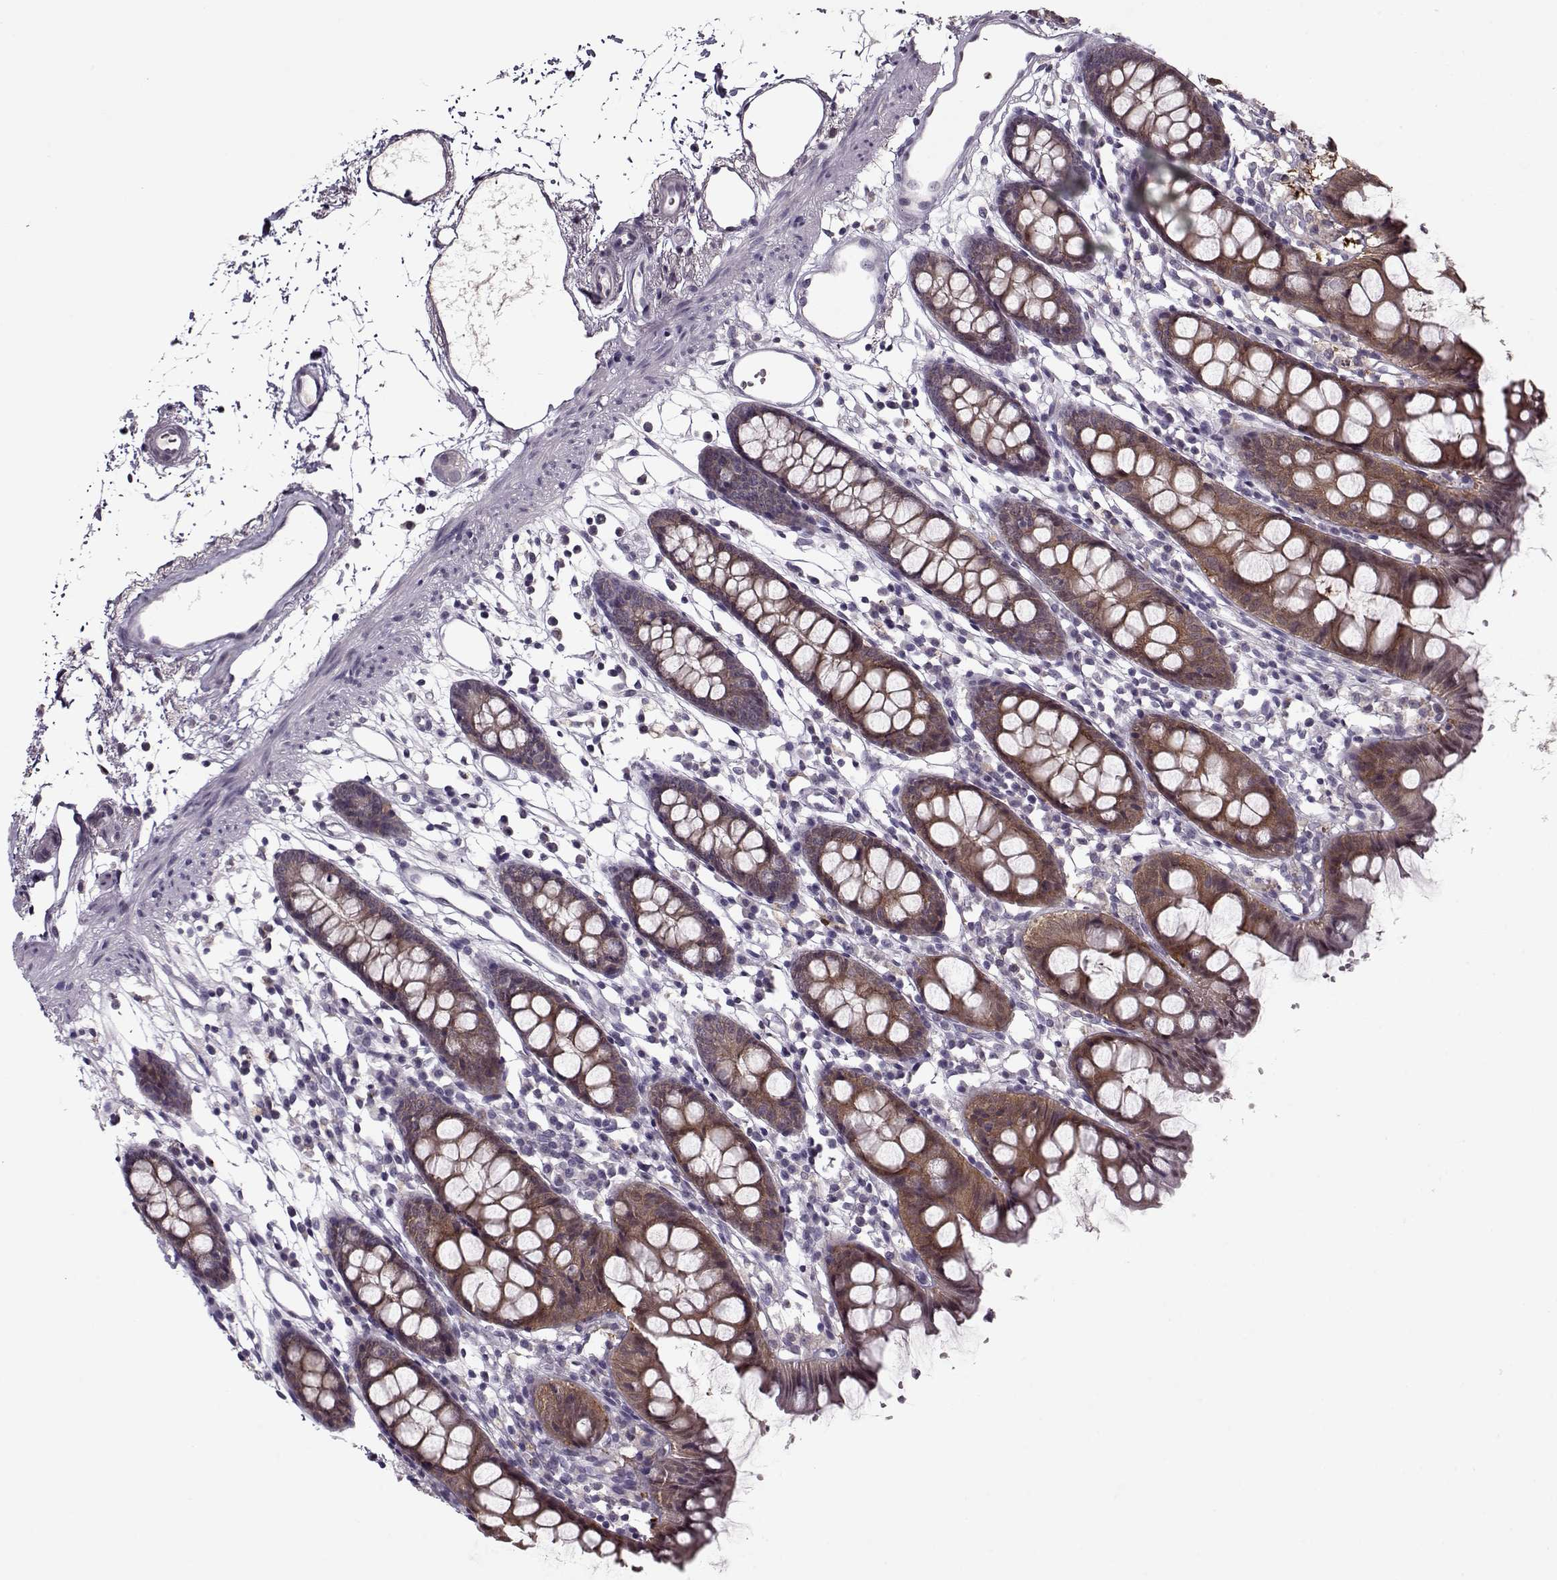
{"staining": {"intensity": "negative", "quantity": "none", "location": "none"}, "tissue": "colon", "cell_type": "Endothelial cells", "image_type": "normal", "snomed": [{"axis": "morphology", "description": "Normal tissue, NOS"}, {"axis": "topography", "description": "Colon"}], "caption": "DAB immunohistochemical staining of benign human colon demonstrates no significant positivity in endothelial cells.", "gene": "ACOT11", "patient": {"sex": "female", "age": 84}}